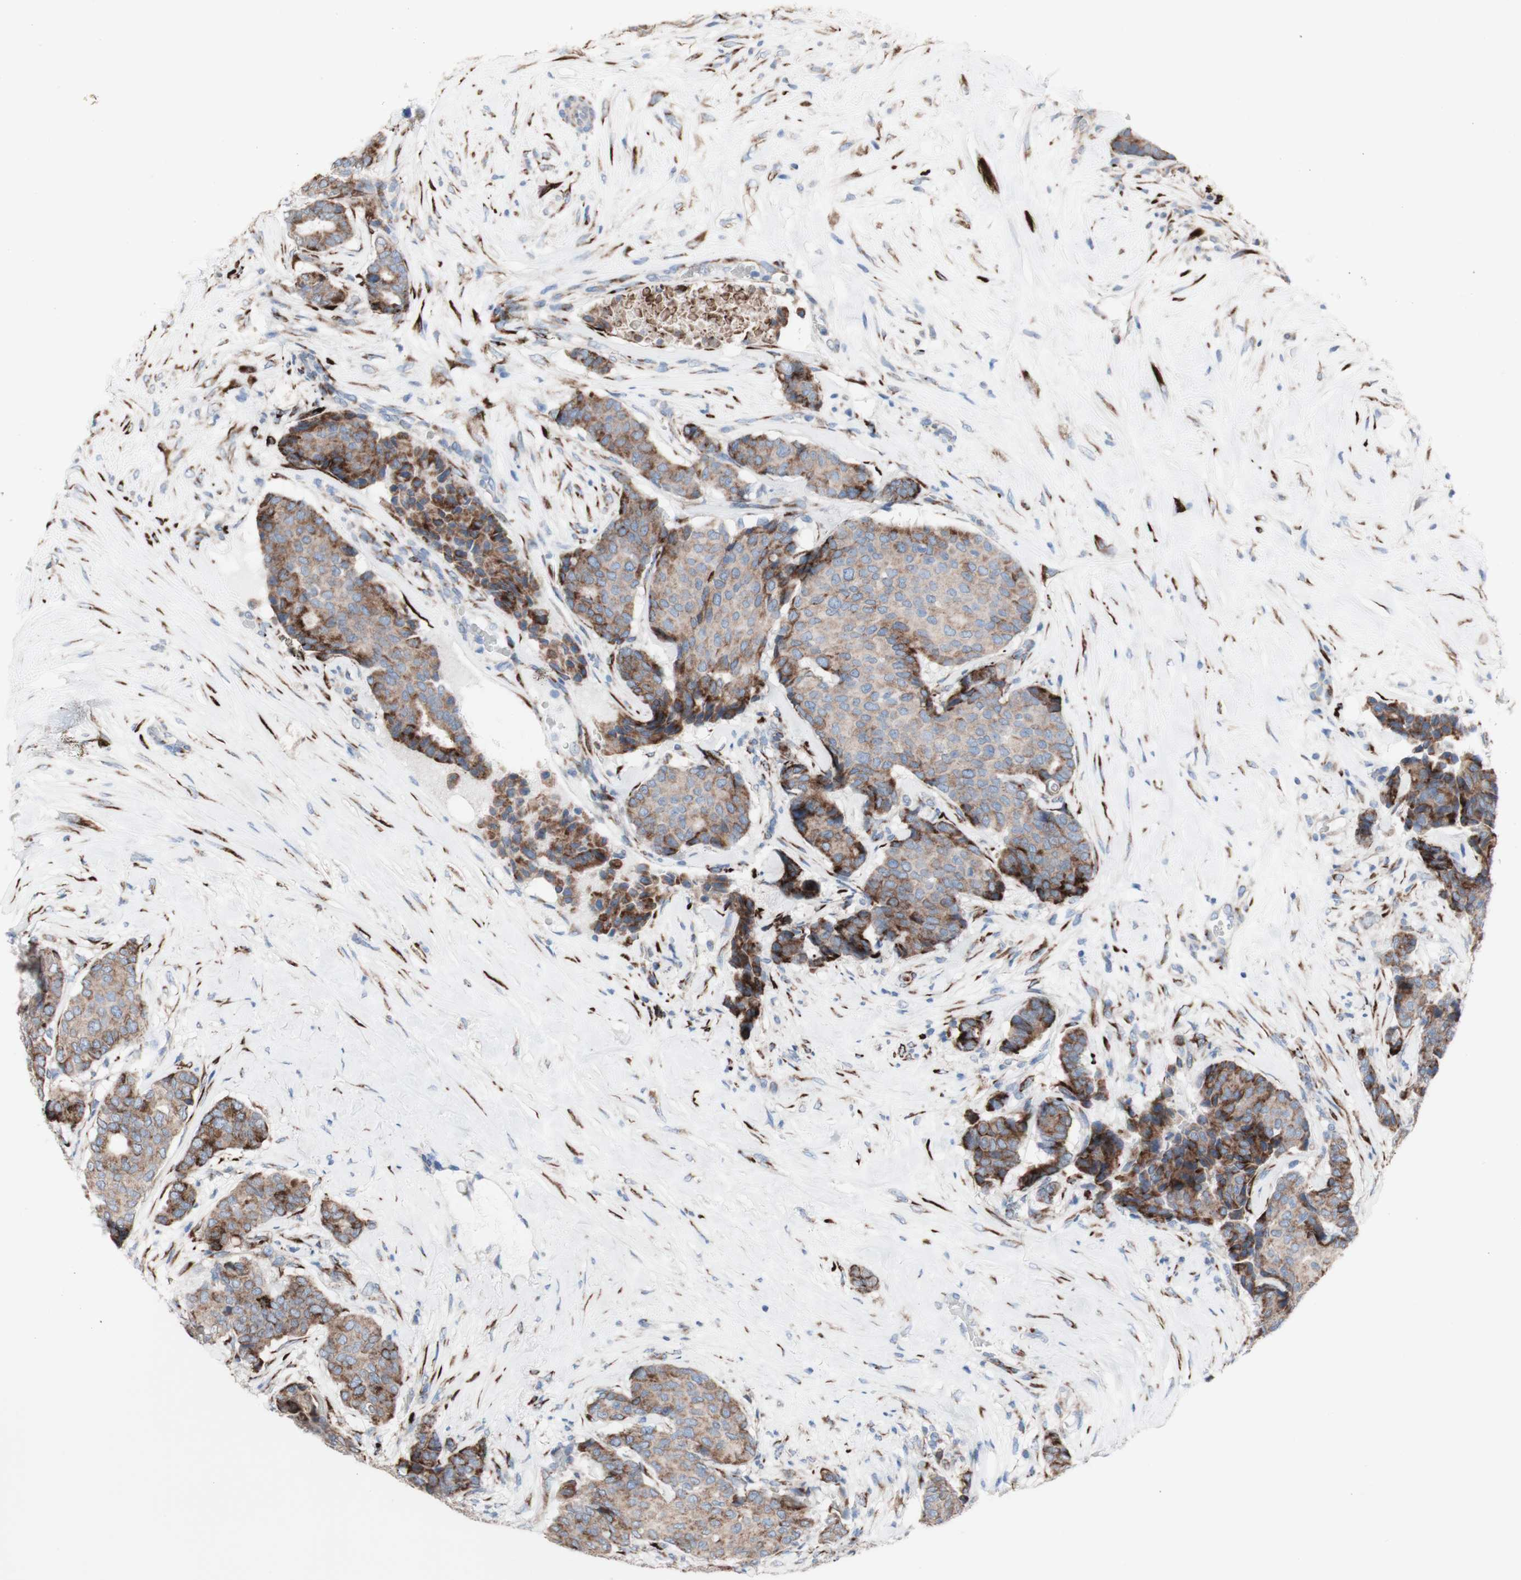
{"staining": {"intensity": "strong", "quantity": "25%-75%", "location": "cytoplasmic/membranous"}, "tissue": "breast cancer", "cell_type": "Tumor cells", "image_type": "cancer", "snomed": [{"axis": "morphology", "description": "Duct carcinoma"}, {"axis": "topography", "description": "Breast"}], "caption": "A brown stain labels strong cytoplasmic/membranous staining of a protein in human intraductal carcinoma (breast) tumor cells. The staining was performed using DAB (3,3'-diaminobenzidine) to visualize the protein expression in brown, while the nuclei were stained in blue with hematoxylin (Magnification: 20x).", "gene": "AGPAT5", "patient": {"sex": "female", "age": 75}}